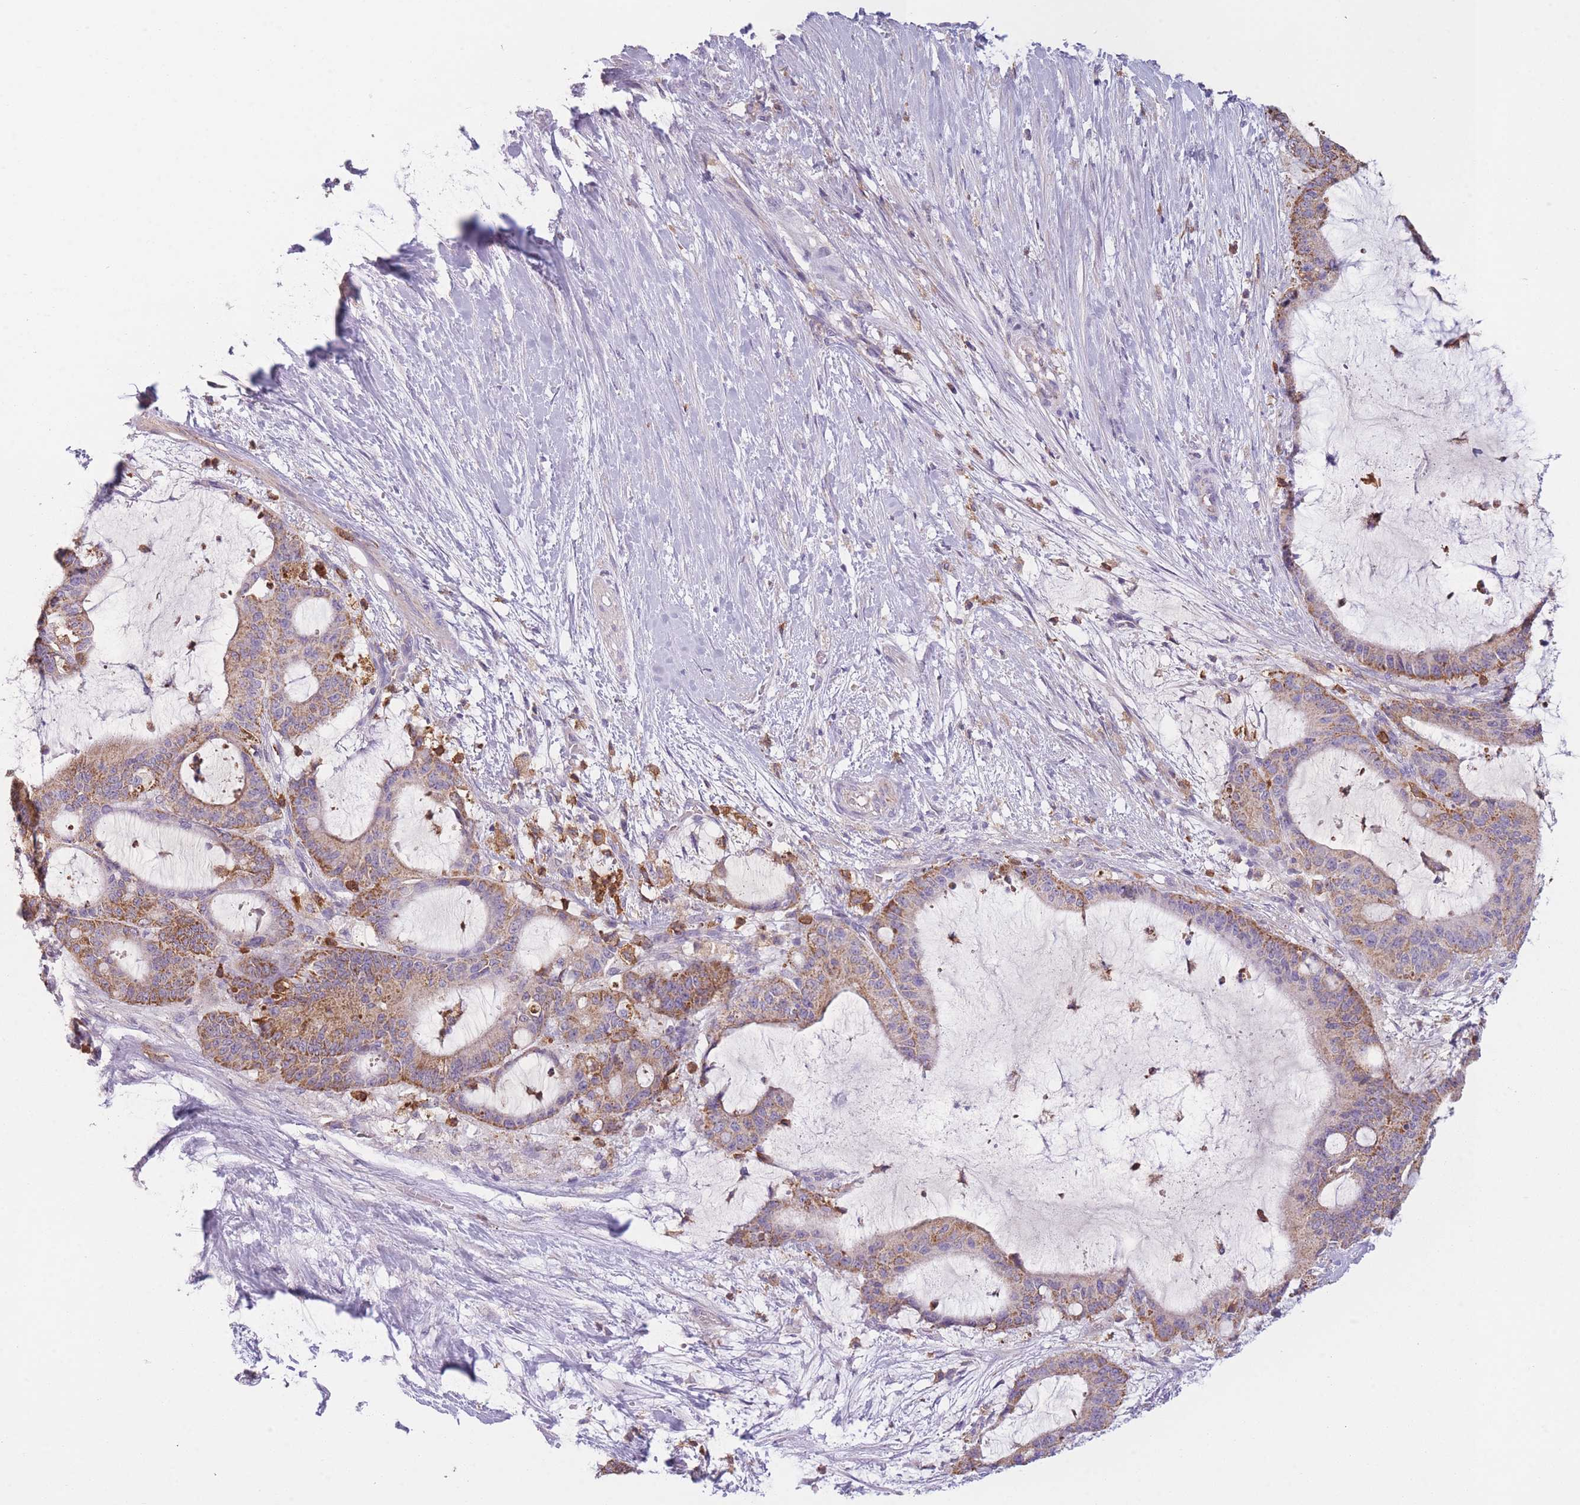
{"staining": {"intensity": "moderate", "quantity": ">75%", "location": "cytoplasmic/membranous"}, "tissue": "liver cancer", "cell_type": "Tumor cells", "image_type": "cancer", "snomed": [{"axis": "morphology", "description": "Normal tissue, NOS"}, {"axis": "morphology", "description": "Cholangiocarcinoma"}, {"axis": "topography", "description": "Liver"}, {"axis": "topography", "description": "Peripheral nerve tissue"}], "caption": "IHC staining of cholangiocarcinoma (liver), which reveals medium levels of moderate cytoplasmic/membranous positivity in about >75% of tumor cells indicating moderate cytoplasmic/membranous protein positivity. The staining was performed using DAB (brown) for protein detection and nuclei were counterstained in hematoxylin (blue).", "gene": "PRAM1", "patient": {"sex": "female", "age": 73}}